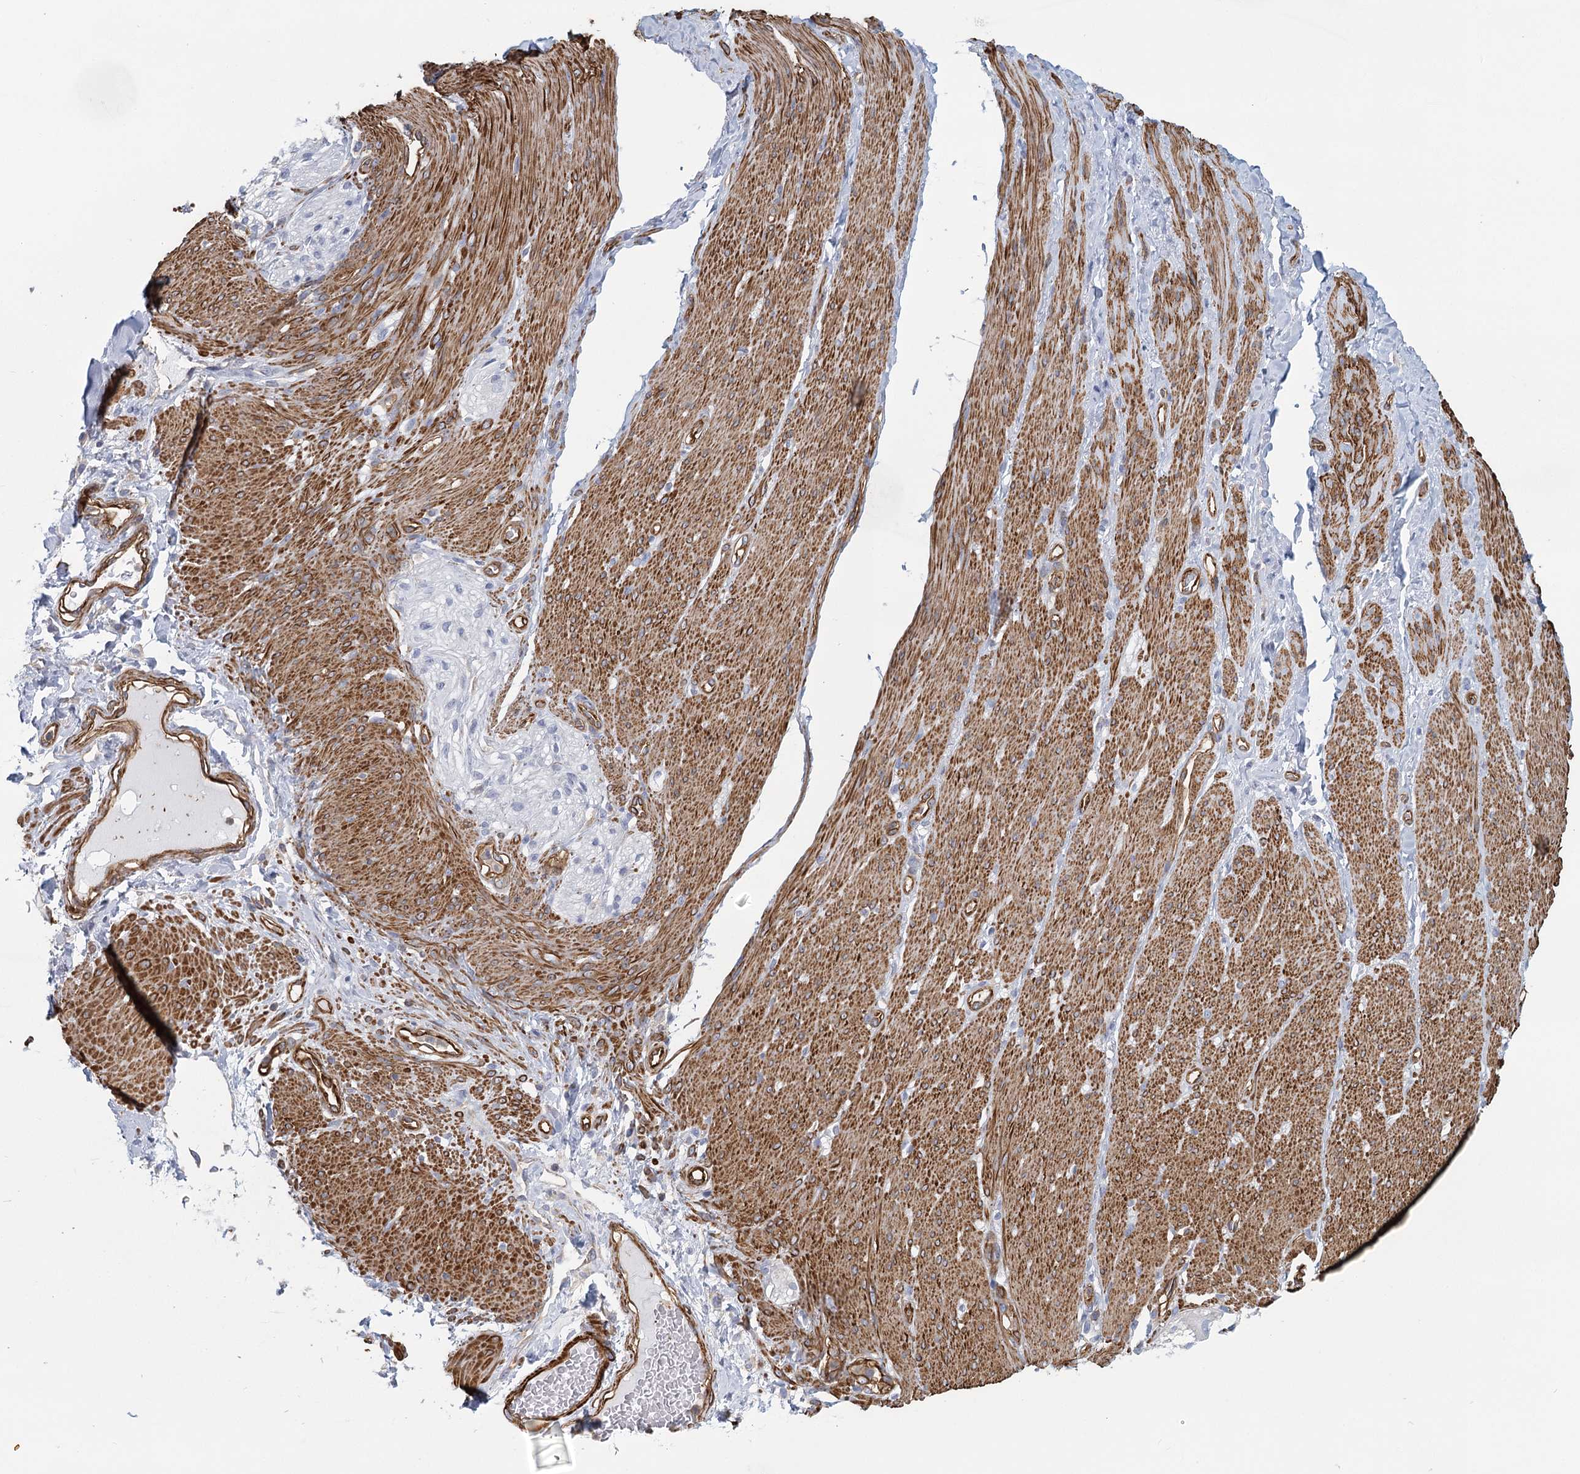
{"staining": {"intensity": "negative", "quantity": "none", "location": "none"}, "tissue": "adipose tissue", "cell_type": "Adipocytes", "image_type": "normal", "snomed": [{"axis": "morphology", "description": "Normal tissue, NOS"}, {"axis": "topography", "description": "Colon"}, {"axis": "topography", "description": "Peripheral nerve tissue"}], "caption": "Adipocytes are negative for brown protein staining in benign adipose tissue. (Stains: DAB IHC with hematoxylin counter stain, Microscopy: brightfield microscopy at high magnification).", "gene": "IFT46", "patient": {"sex": "female", "age": 61}}